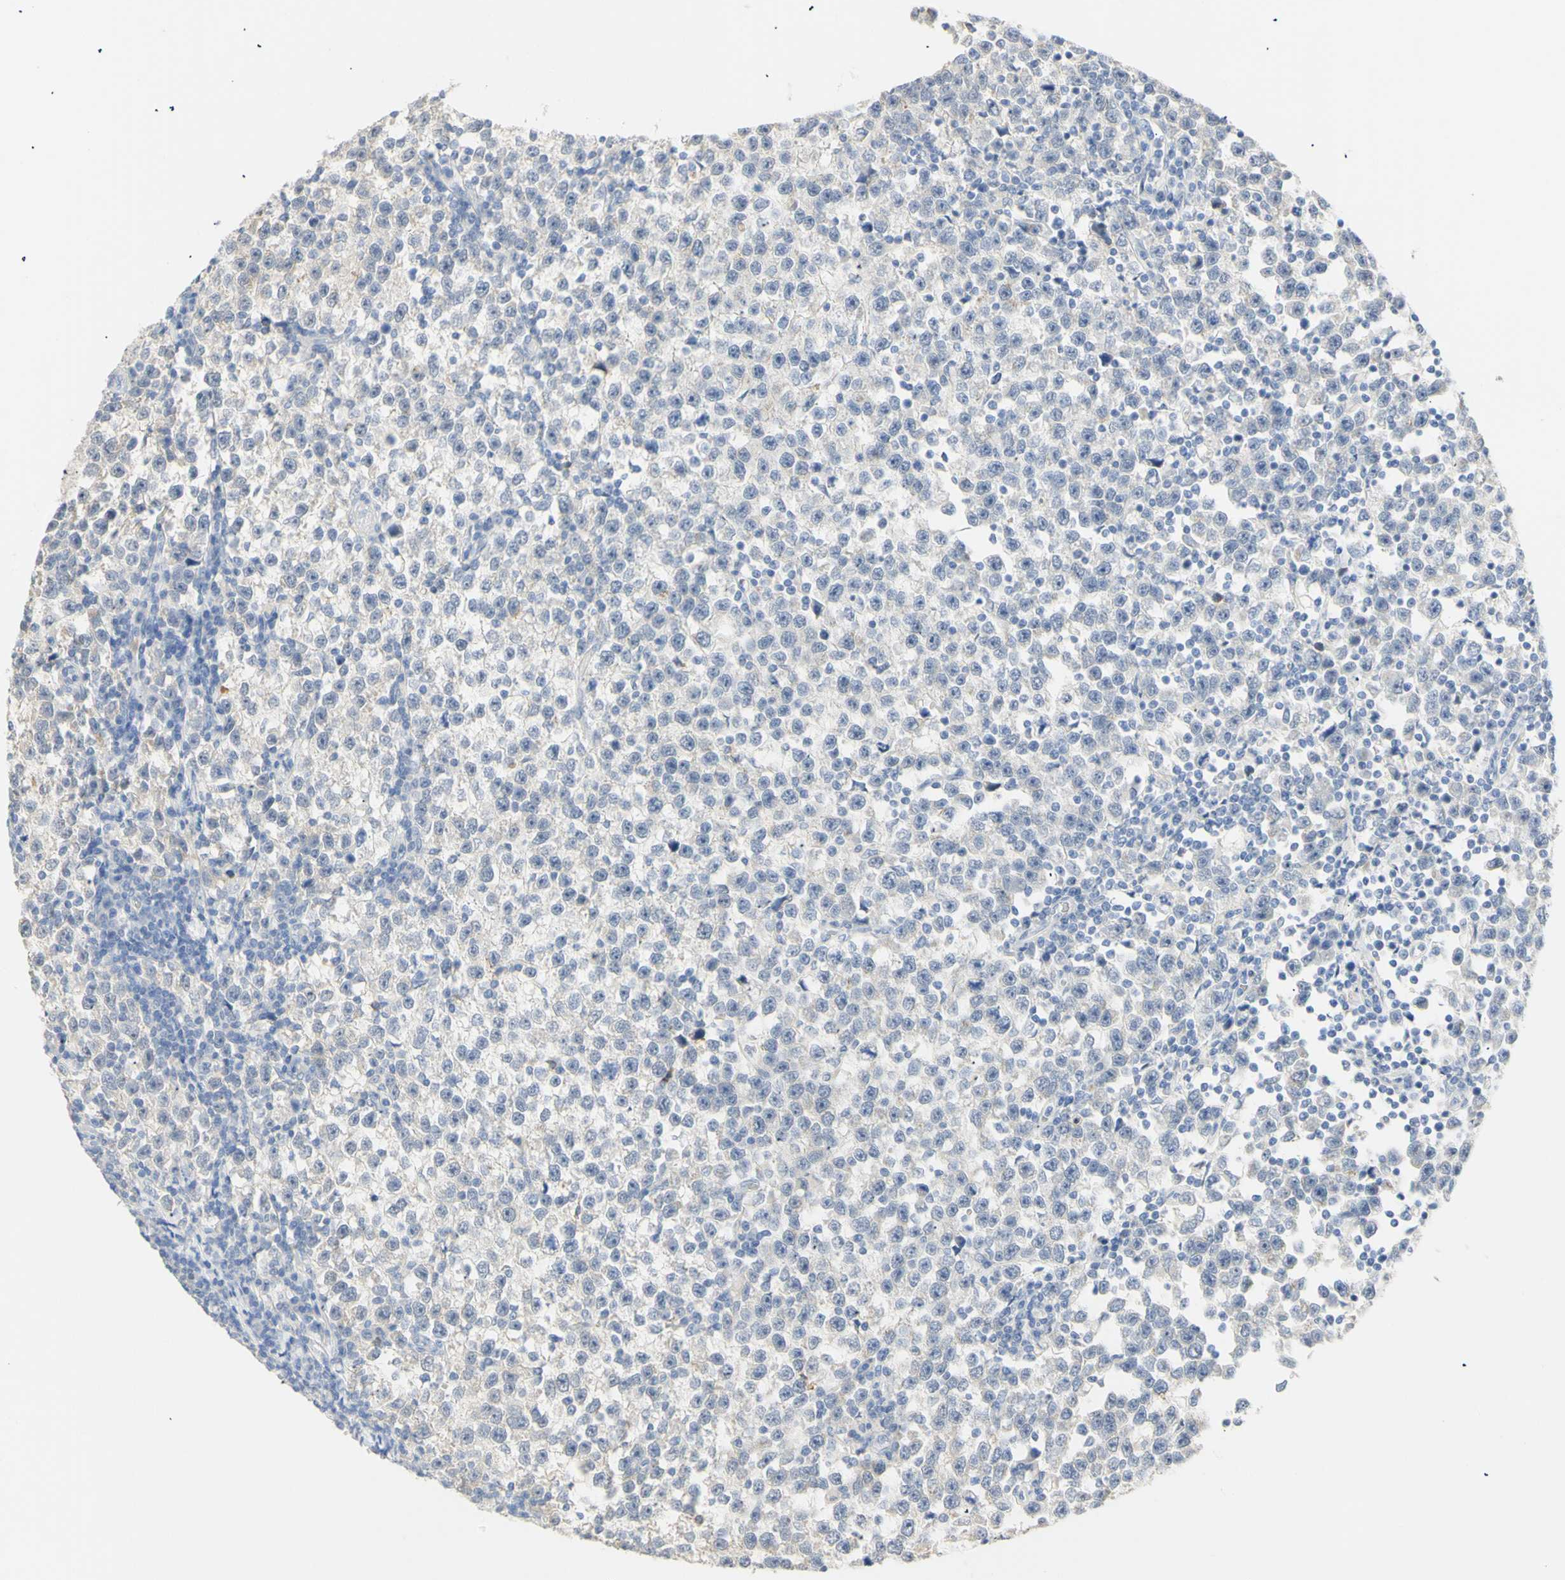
{"staining": {"intensity": "negative", "quantity": "none", "location": "none"}, "tissue": "testis cancer", "cell_type": "Tumor cells", "image_type": "cancer", "snomed": [{"axis": "morphology", "description": "Seminoma, NOS"}, {"axis": "topography", "description": "Testis"}], "caption": "A high-resolution histopathology image shows immunohistochemistry staining of testis seminoma, which demonstrates no significant positivity in tumor cells.", "gene": "B4GALNT3", "patient": {"sex": "male", "age": 43}}